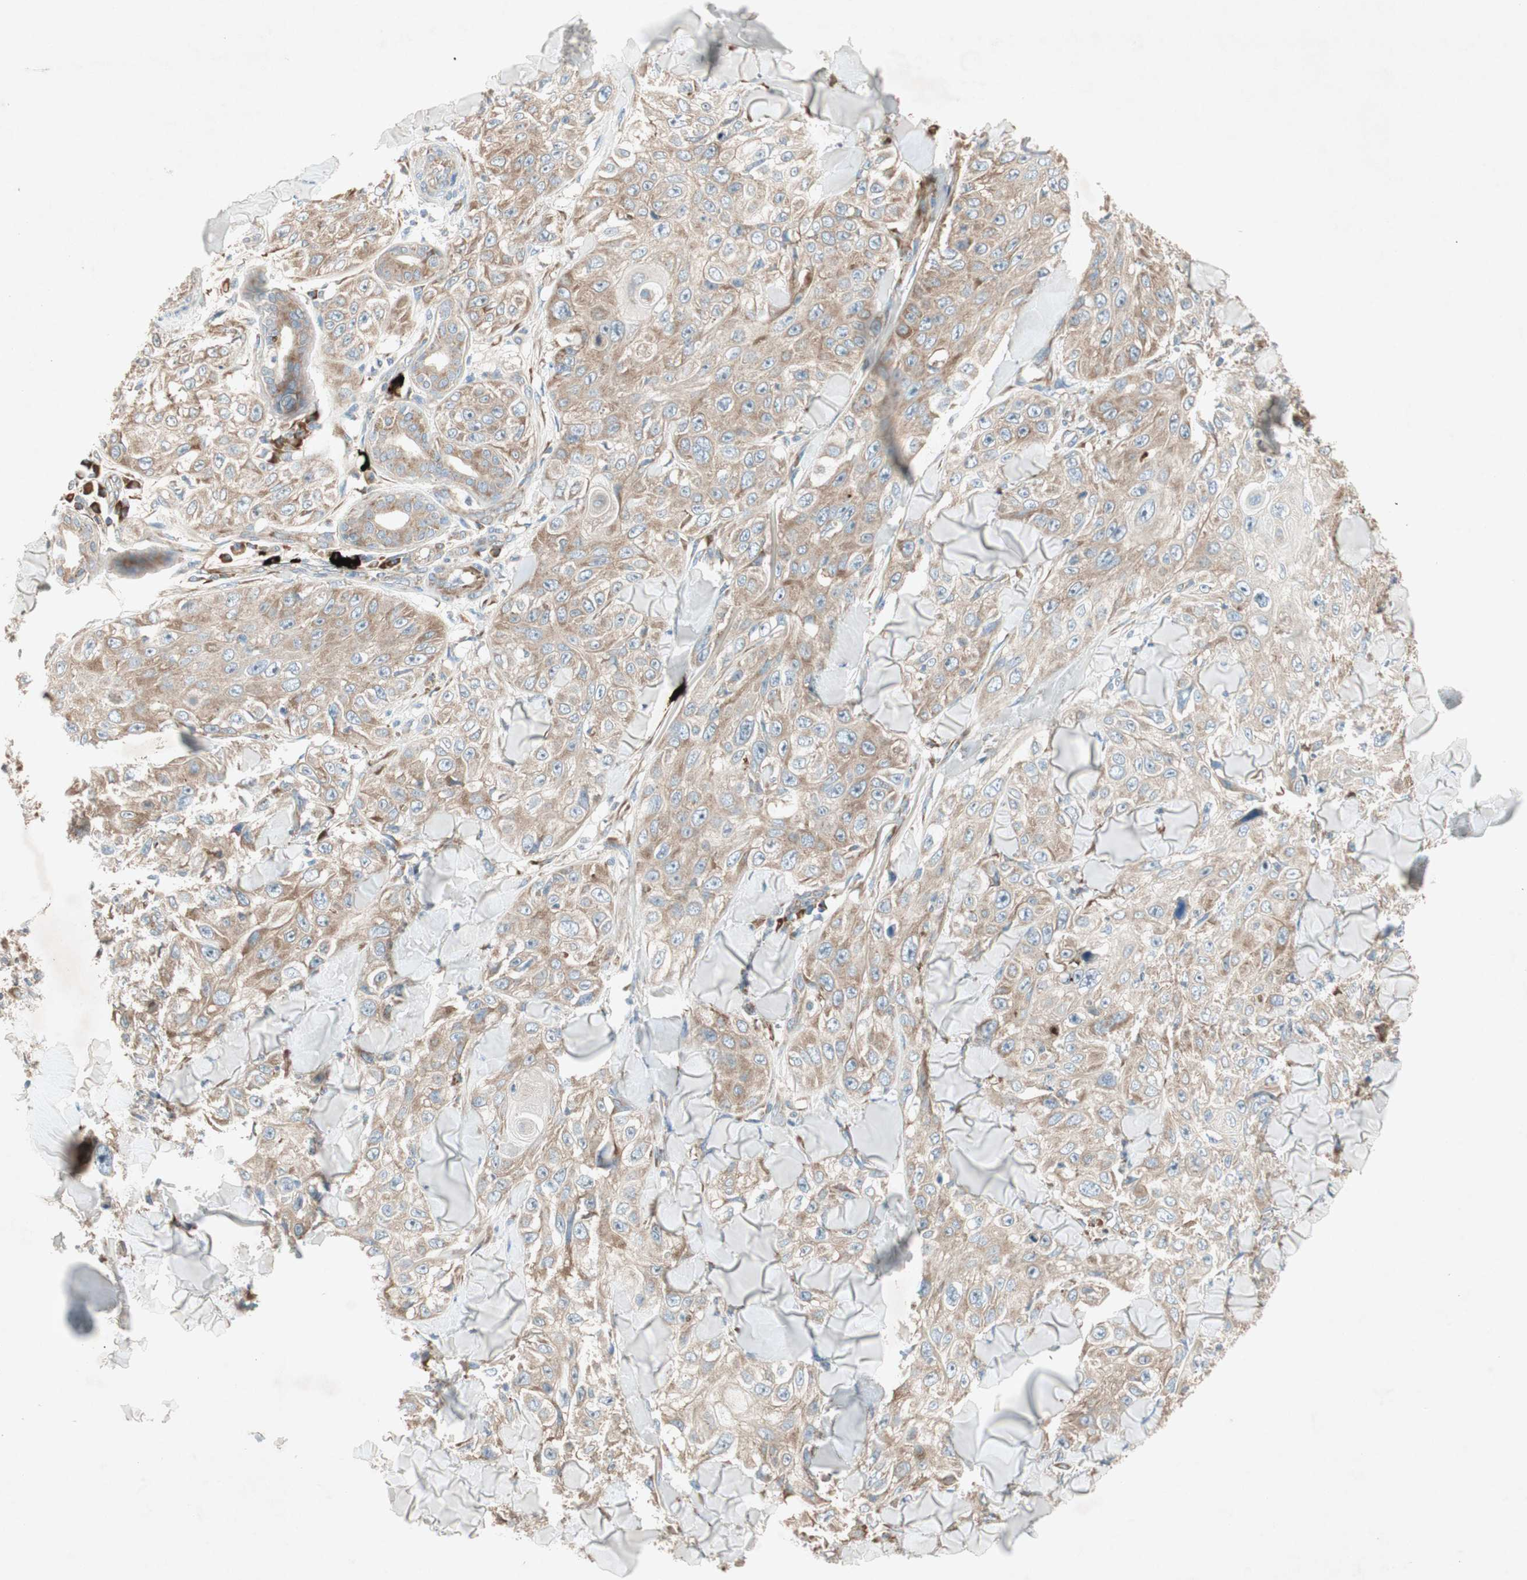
{"staining": {"intensity": "moderate", "quantity": ">75%", "location": "cytoplasmic/membranous"}, "tissue": "skin cancer", "cell_type": "Tumor cells", "image_type": "cancer", "snomed": [{"axis": "morphology", "description": "Squamous cell carcinoma, NOS"}, {"axis": "topography", "description": "Skin"}], "caption": "Human squamous cell carcinoma (skin) stained for a protein (brown) displays moderate cytoplasmic/membranous positive staining in about >75% of tumor cells.", "gene": "RPL23", "patient": {"sex": "male", "age": 86}}